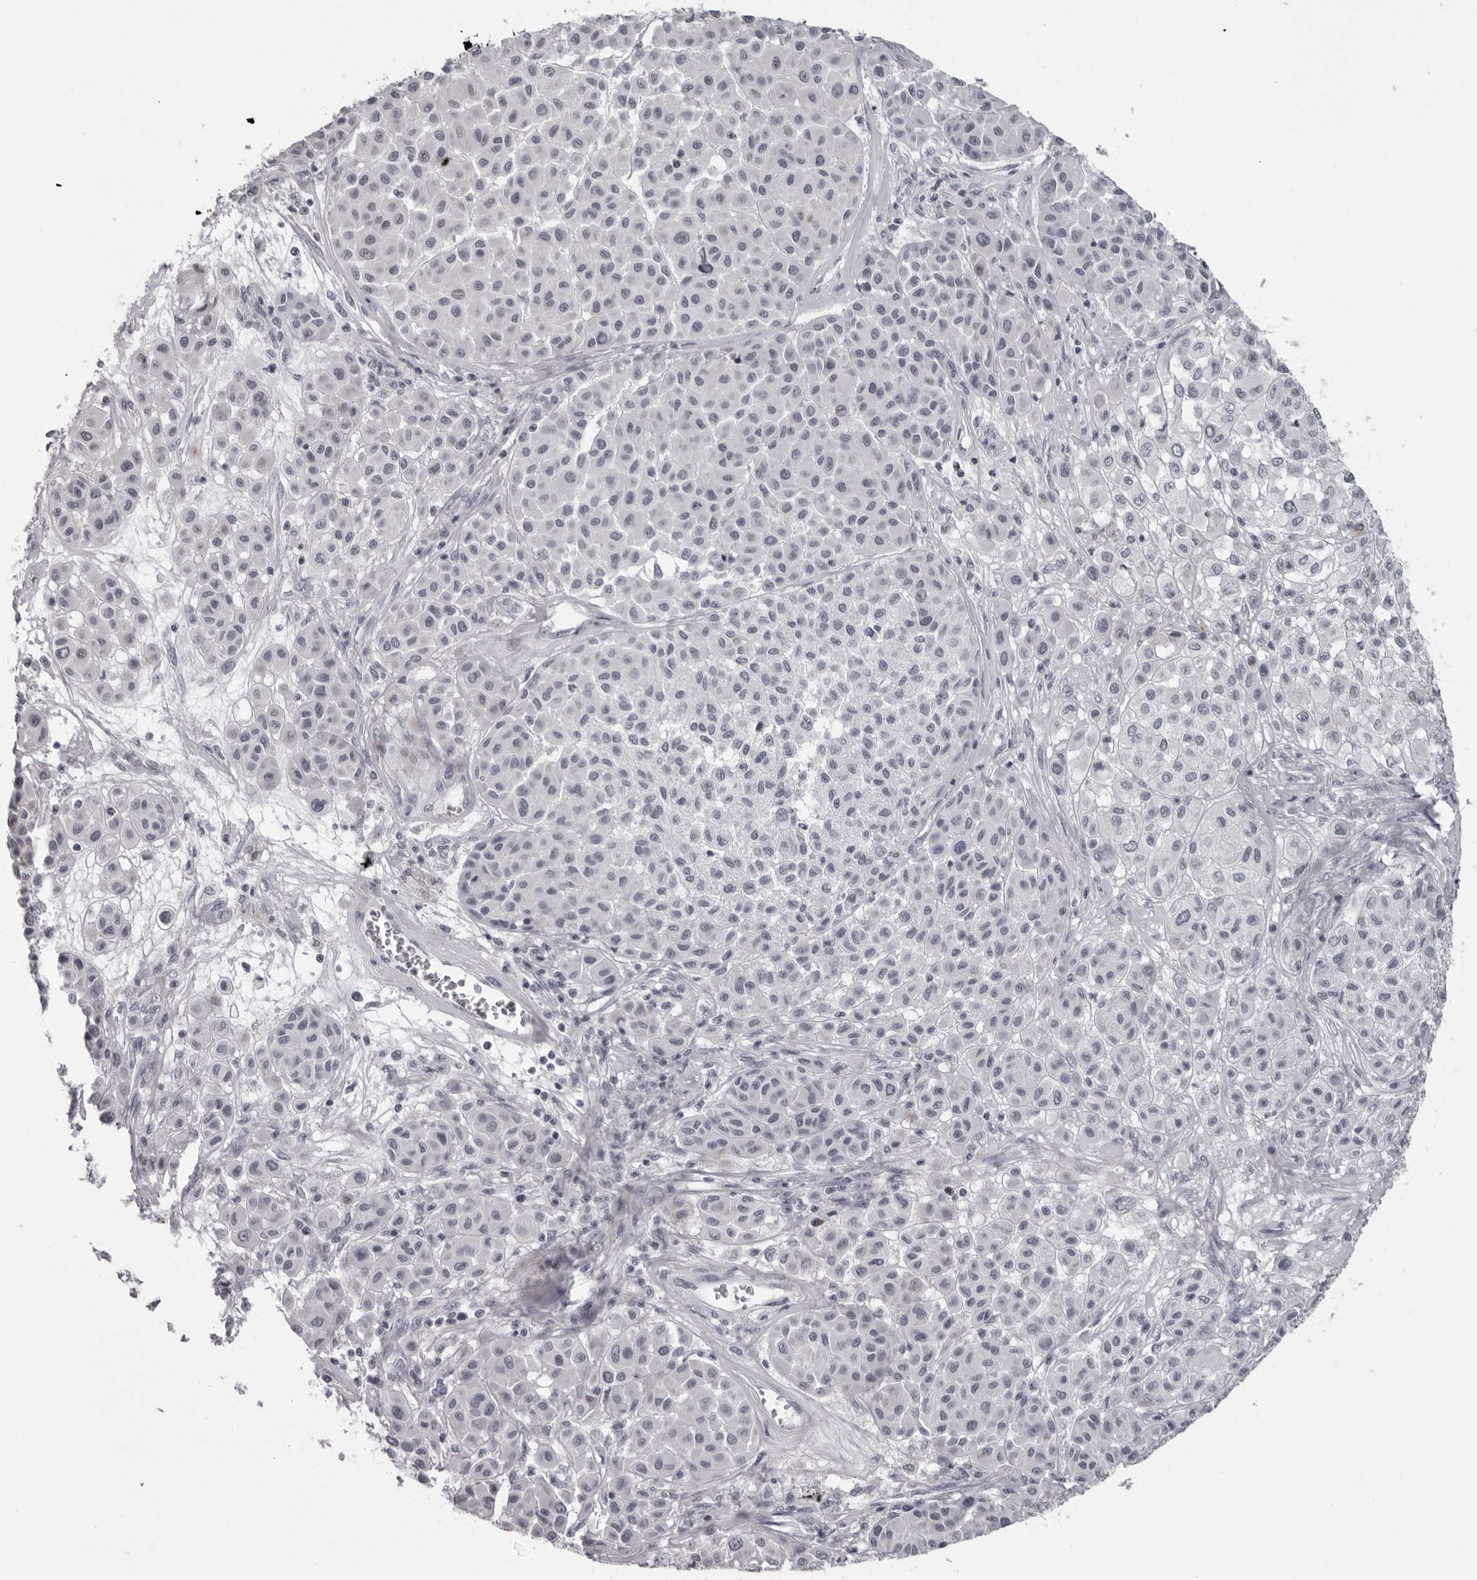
{"staining": {"intensity": "negative", "quantity": "none", "location": "none"}, "tissue": "melanoma", "cell_type": "Tumor cells", "image_type": "cancer", "snomed": [{"axis": "morphology", "description": "Malignant melanoma, Metastatic site"}, {"axis": "topography", "description": "Soft tissue"}], "caption": "Histopathology image shows no protein positivity in tumor cells of melanoma tissue.", "gene": "NUDT18", "patient": {"sex": "male", "age": 41}}